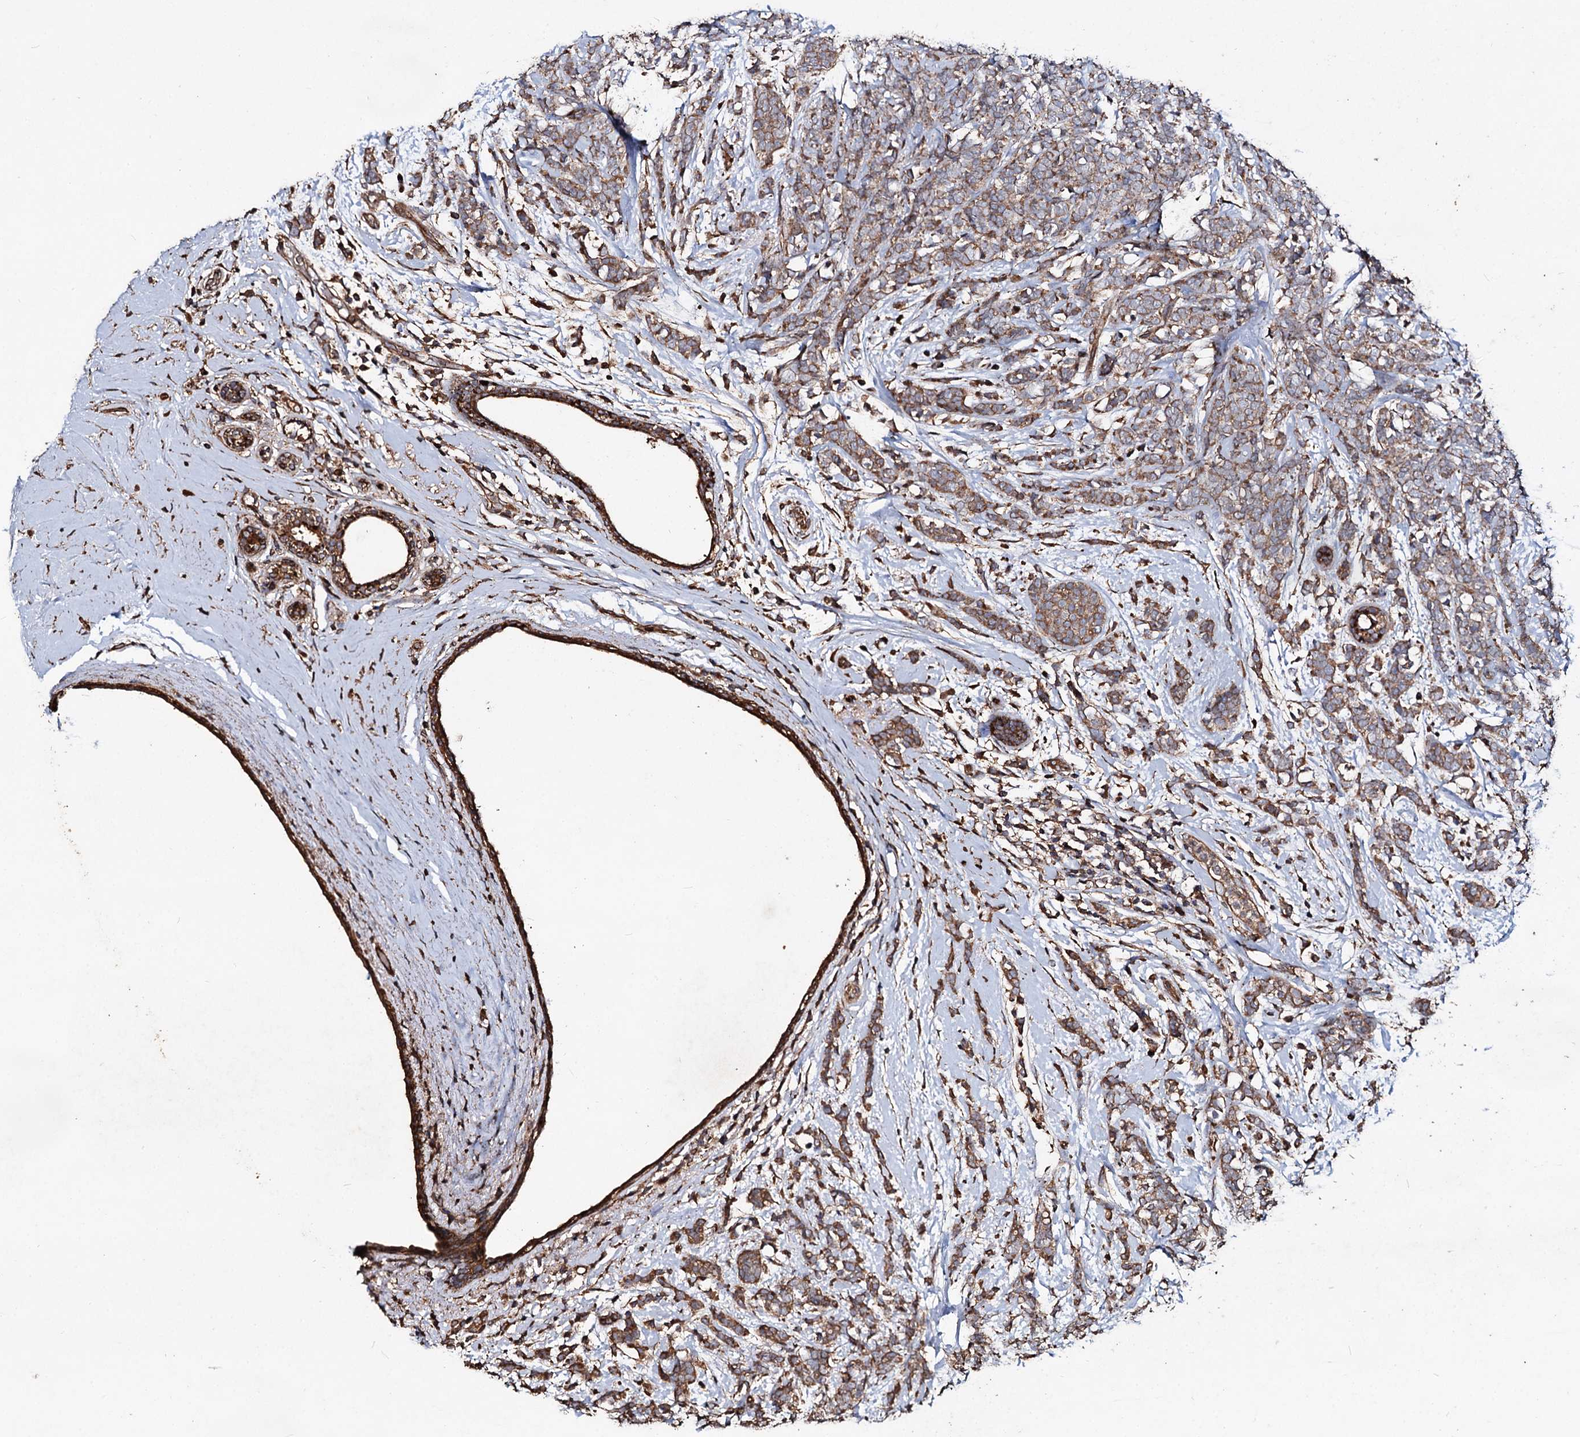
{"staining": {"intensity": "moderate", "quantity": ">75%", "location": "cytoplasmic/membranous"}, "tissue": "breast cancer", "cell_type": "Tumor cells", "image_type": "cancer", "snomed": [{"axis": "morphology", "description": "Lobular carcinoma"}, {"axis": "topography", "description": "Breast"}], "caption": "A high-resolution photomicrograph shows IHC staining of breast lobular carcinoma, which displays moderate cytoplasmic/membranous staining in approximately >75% of tumor cells.", "gene": "NOTCH2NLA", "patient": {"sex": "female", "age": 58}}